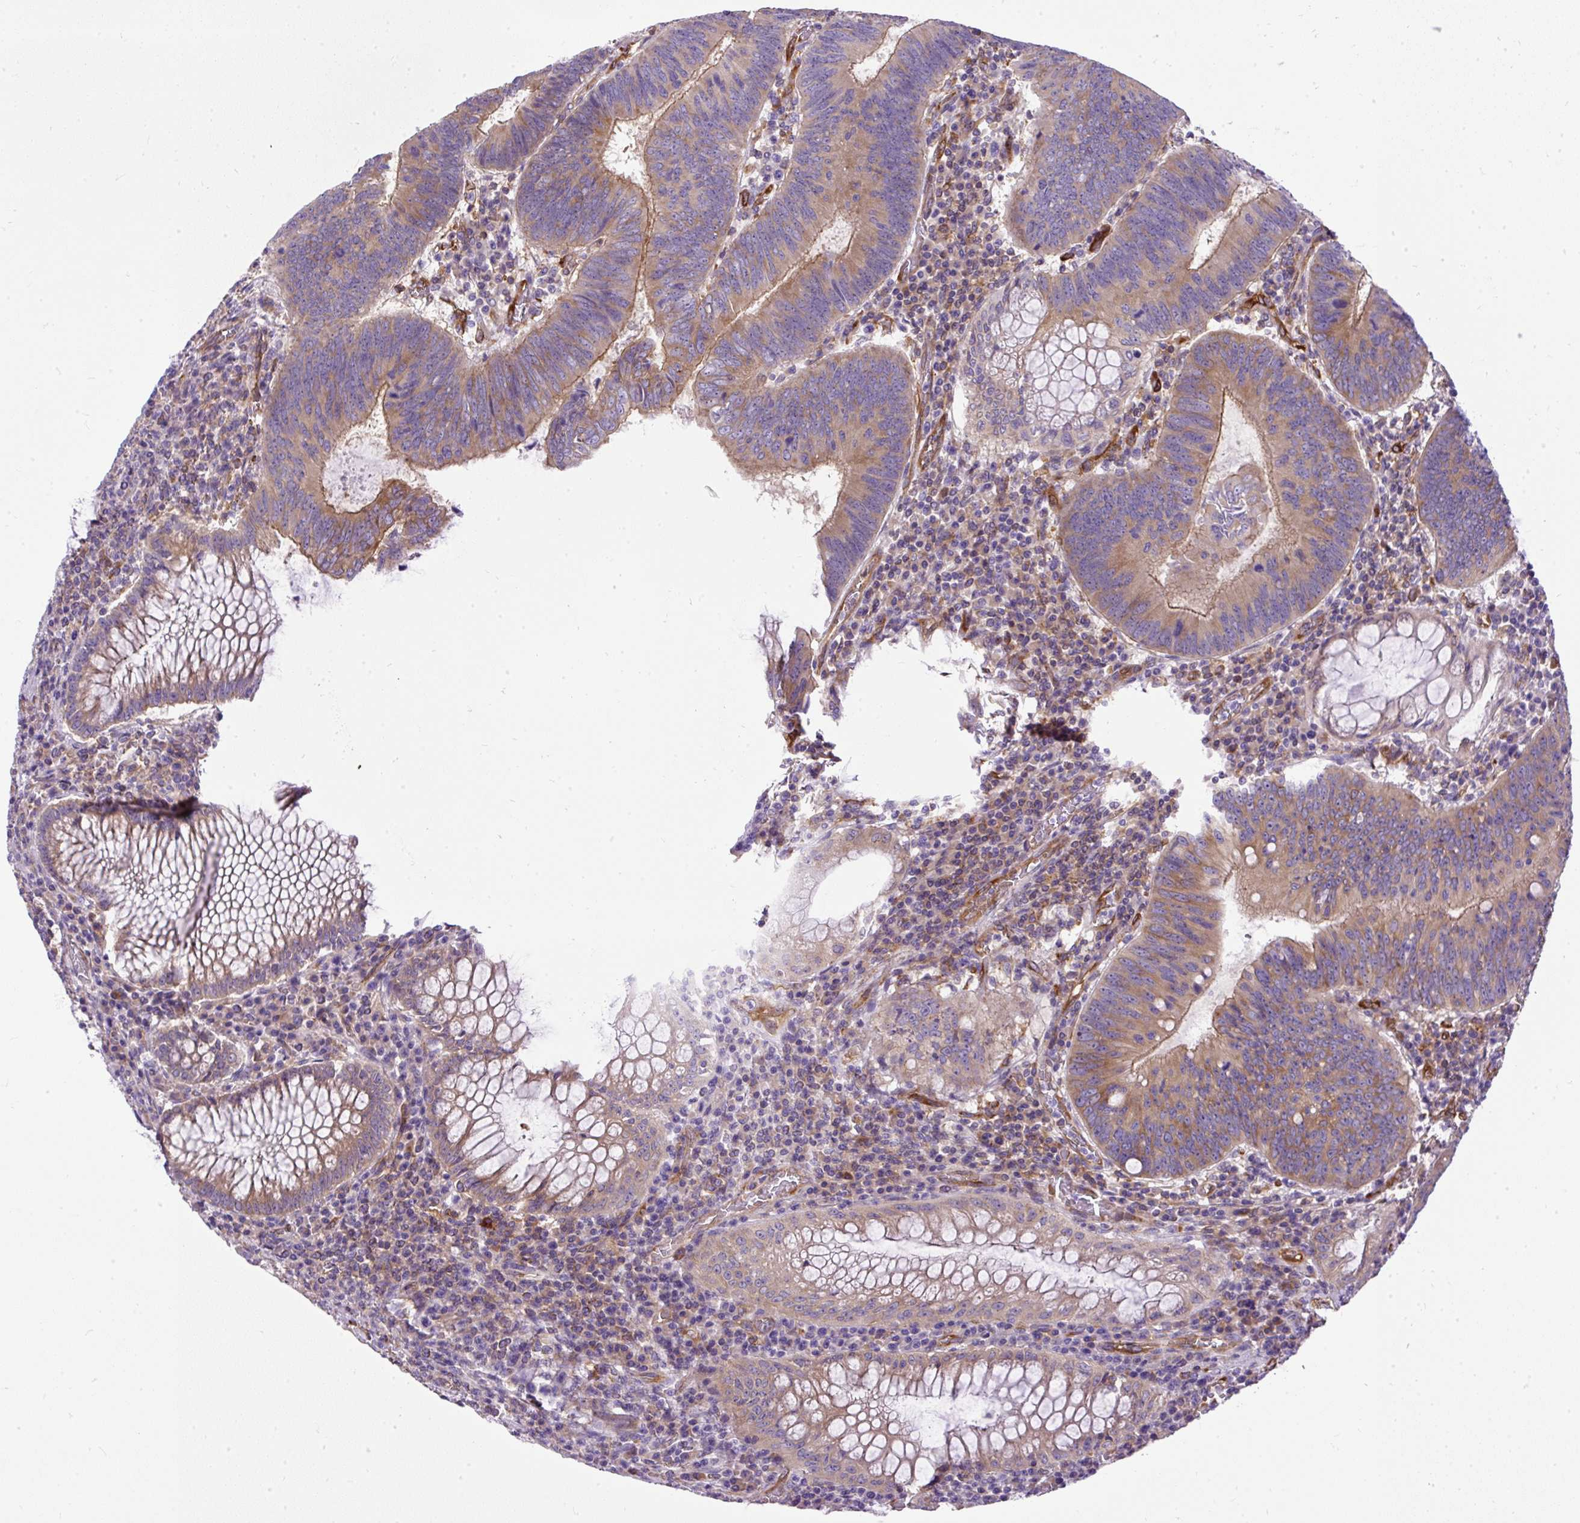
{"staining": {"intensity": "moderate", "quantity": ">75%", "location": "cytoplasmic/membranous"}, "tissue": "colorectal cancer", "cell_type": "Tumor cells", "image_type": "cancer", "snomed": [{"axis": "morphology", "description": "Adenocarcinoma, NOS"}, {"axis": "topography", "description": "Colon"}], "caption": "A medium amount of moderate cytoplasmic/membranous expression is identified in approximately >75% of tumor cells in colorectal adenocarcinoma tissue.", "gene": "MAP1S", "patient": {"sex": "male", "age": 67}}